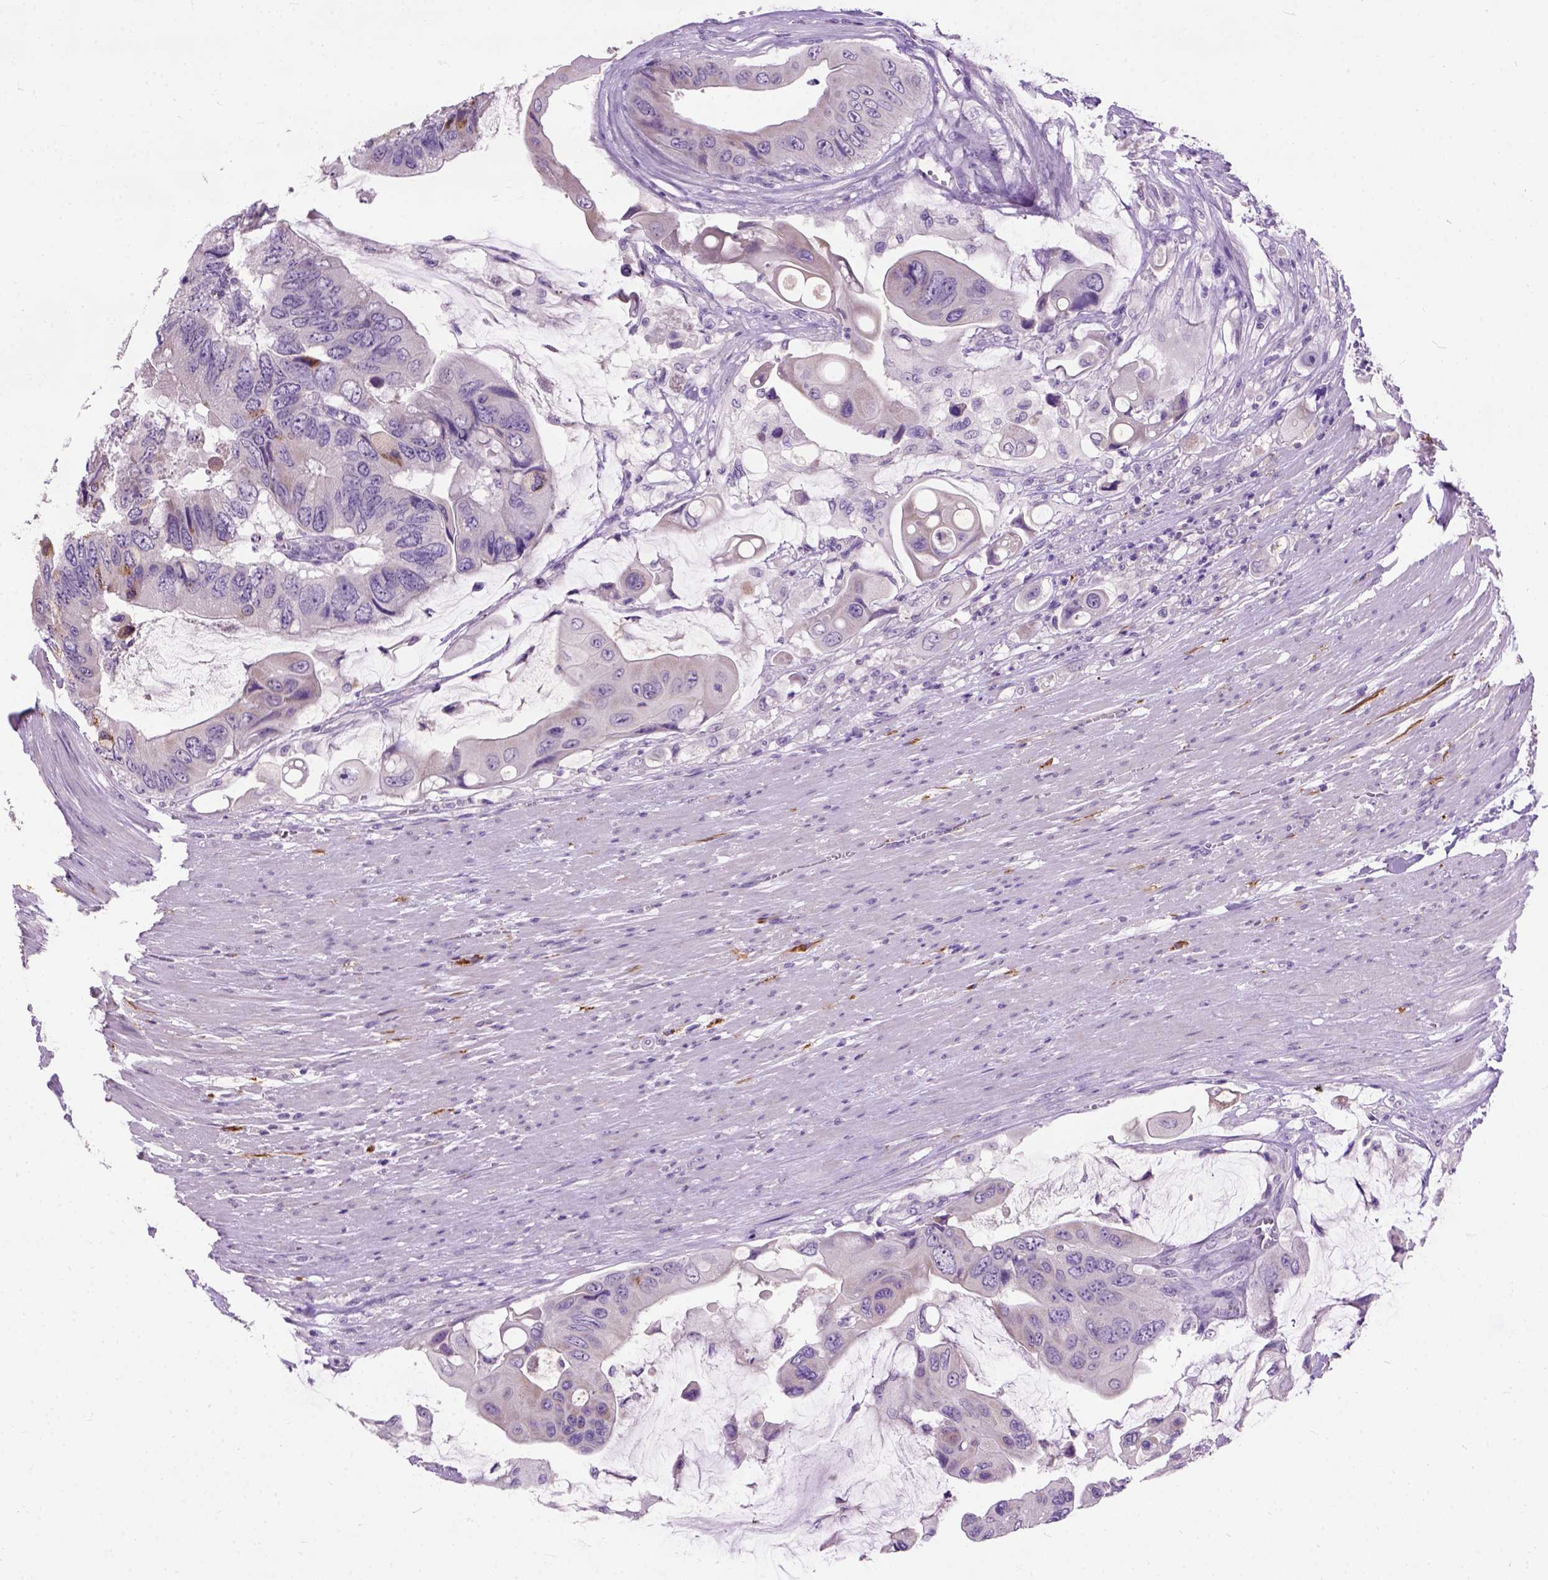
{"staining": {"intensity": "negative", "quantity": "none", "location": "none"}, "tissue": "colorectal cancer", "cell_type": "Tumor cells", "image_type": "cancer", "snomed": [{"axis": "morphology", "description": "Adenocarcinoma, NOS"}, {"axis": "topography", "description": "Rectum"}], "caption": "Immunohistochemistry of adenocarcinoma (colorectal) exhibits no staining in tumor cells.", "gene": "MAPT", "patient": {"sex": "male", "age": 63}}